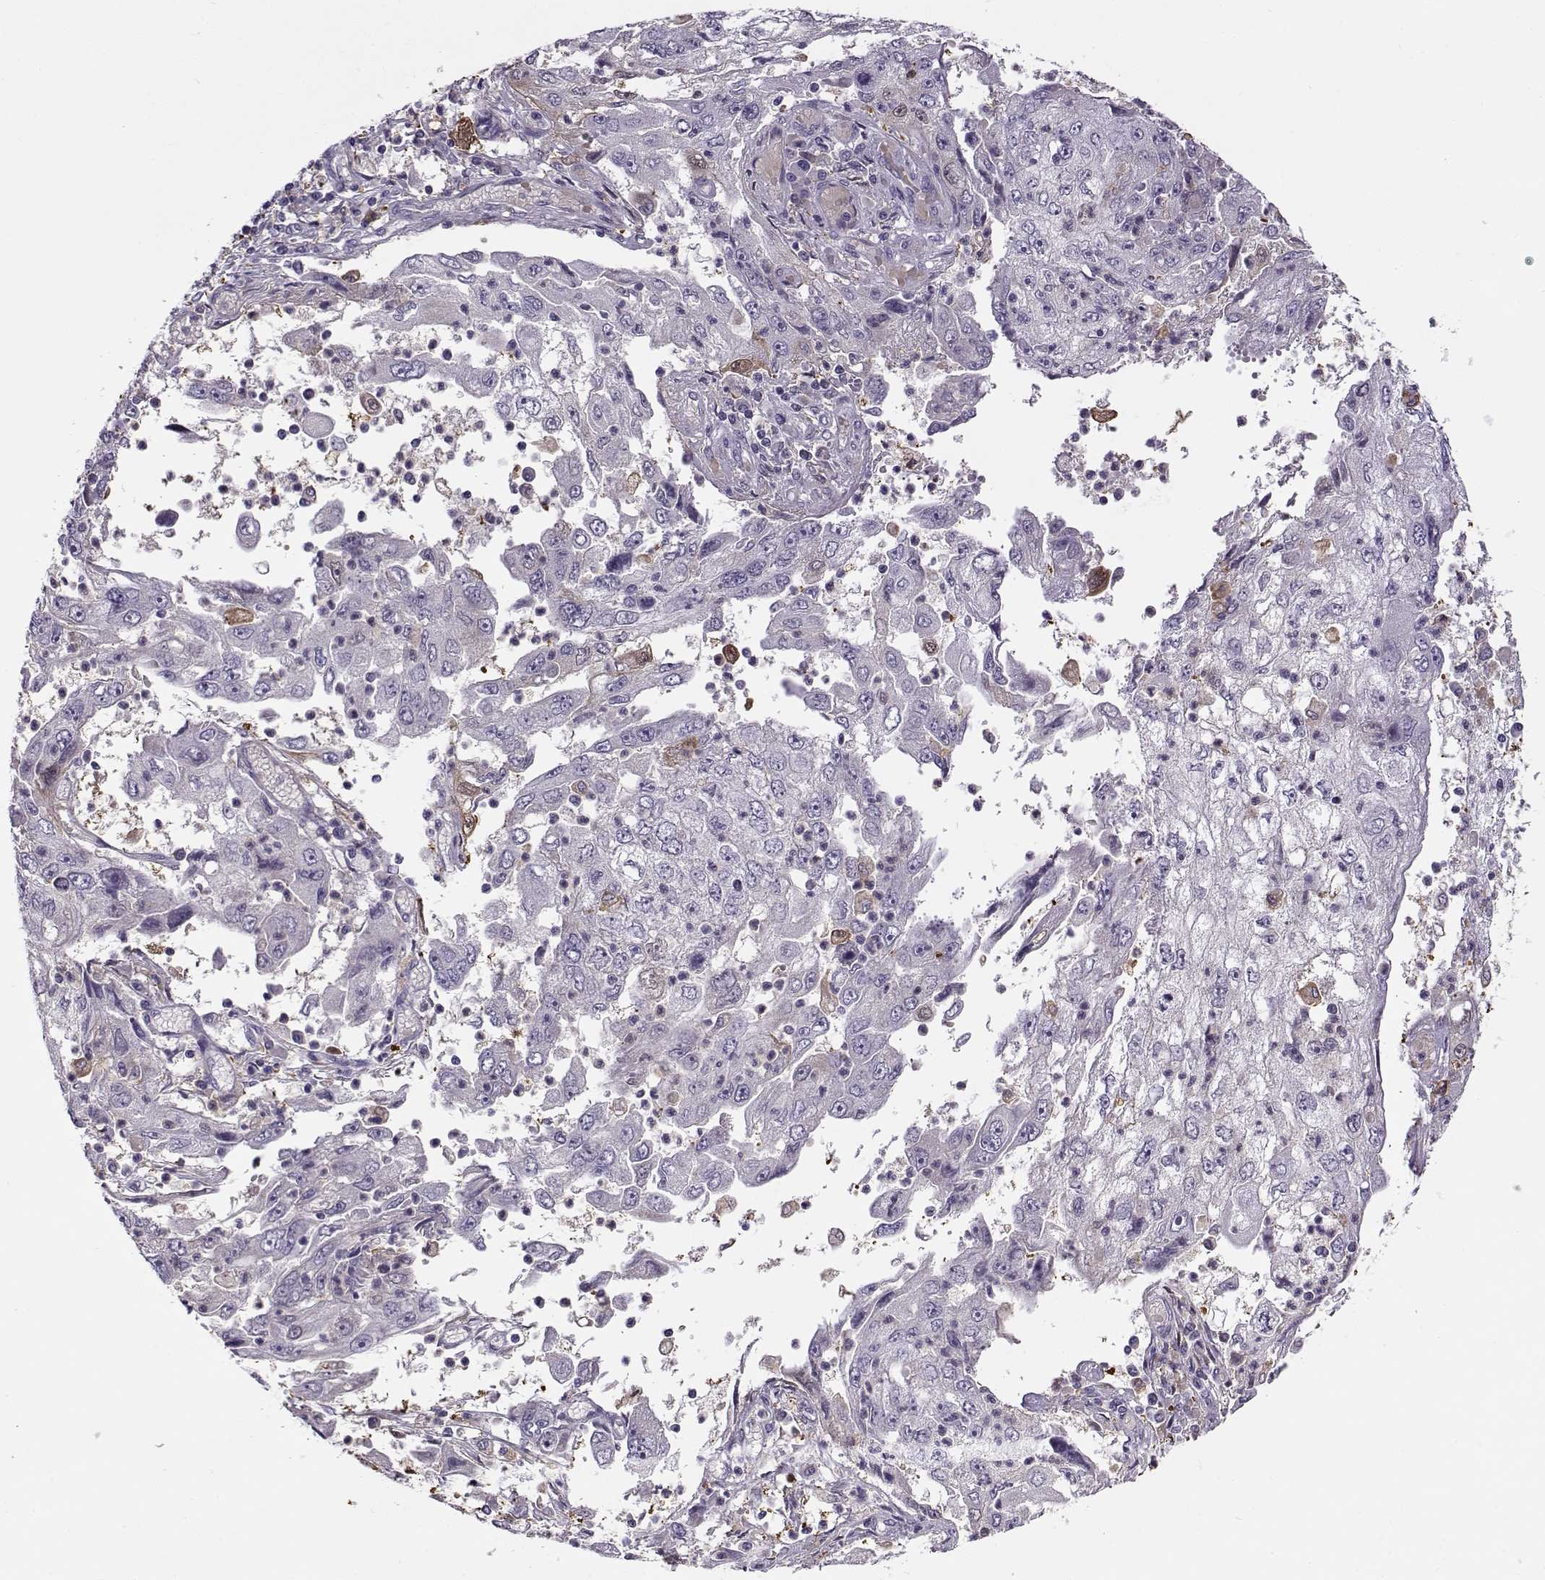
{"staining": {"intensity": "negative", "quantity": "none", "location": "none"}, "tissue": "cervical cancer", "cell_type": "Tumor cells", "image_type": "cancer", "snomed": [{"axis": "morphology", "description": "Squamous cell carcinoma, NOS"}, {"axis": "topography", "description": "Cervix"}], "caption": "This is a micrograph of immunohistochemistry staining of squamous cell carcinoma (cervical), which shows no positivity in tumor cells. The staining is performed using DAB brown chromogen with nuclei counter-stained in using hematoxylin.", "gene": "UCP3", "patient": {"sex": "female", "age": 36}}